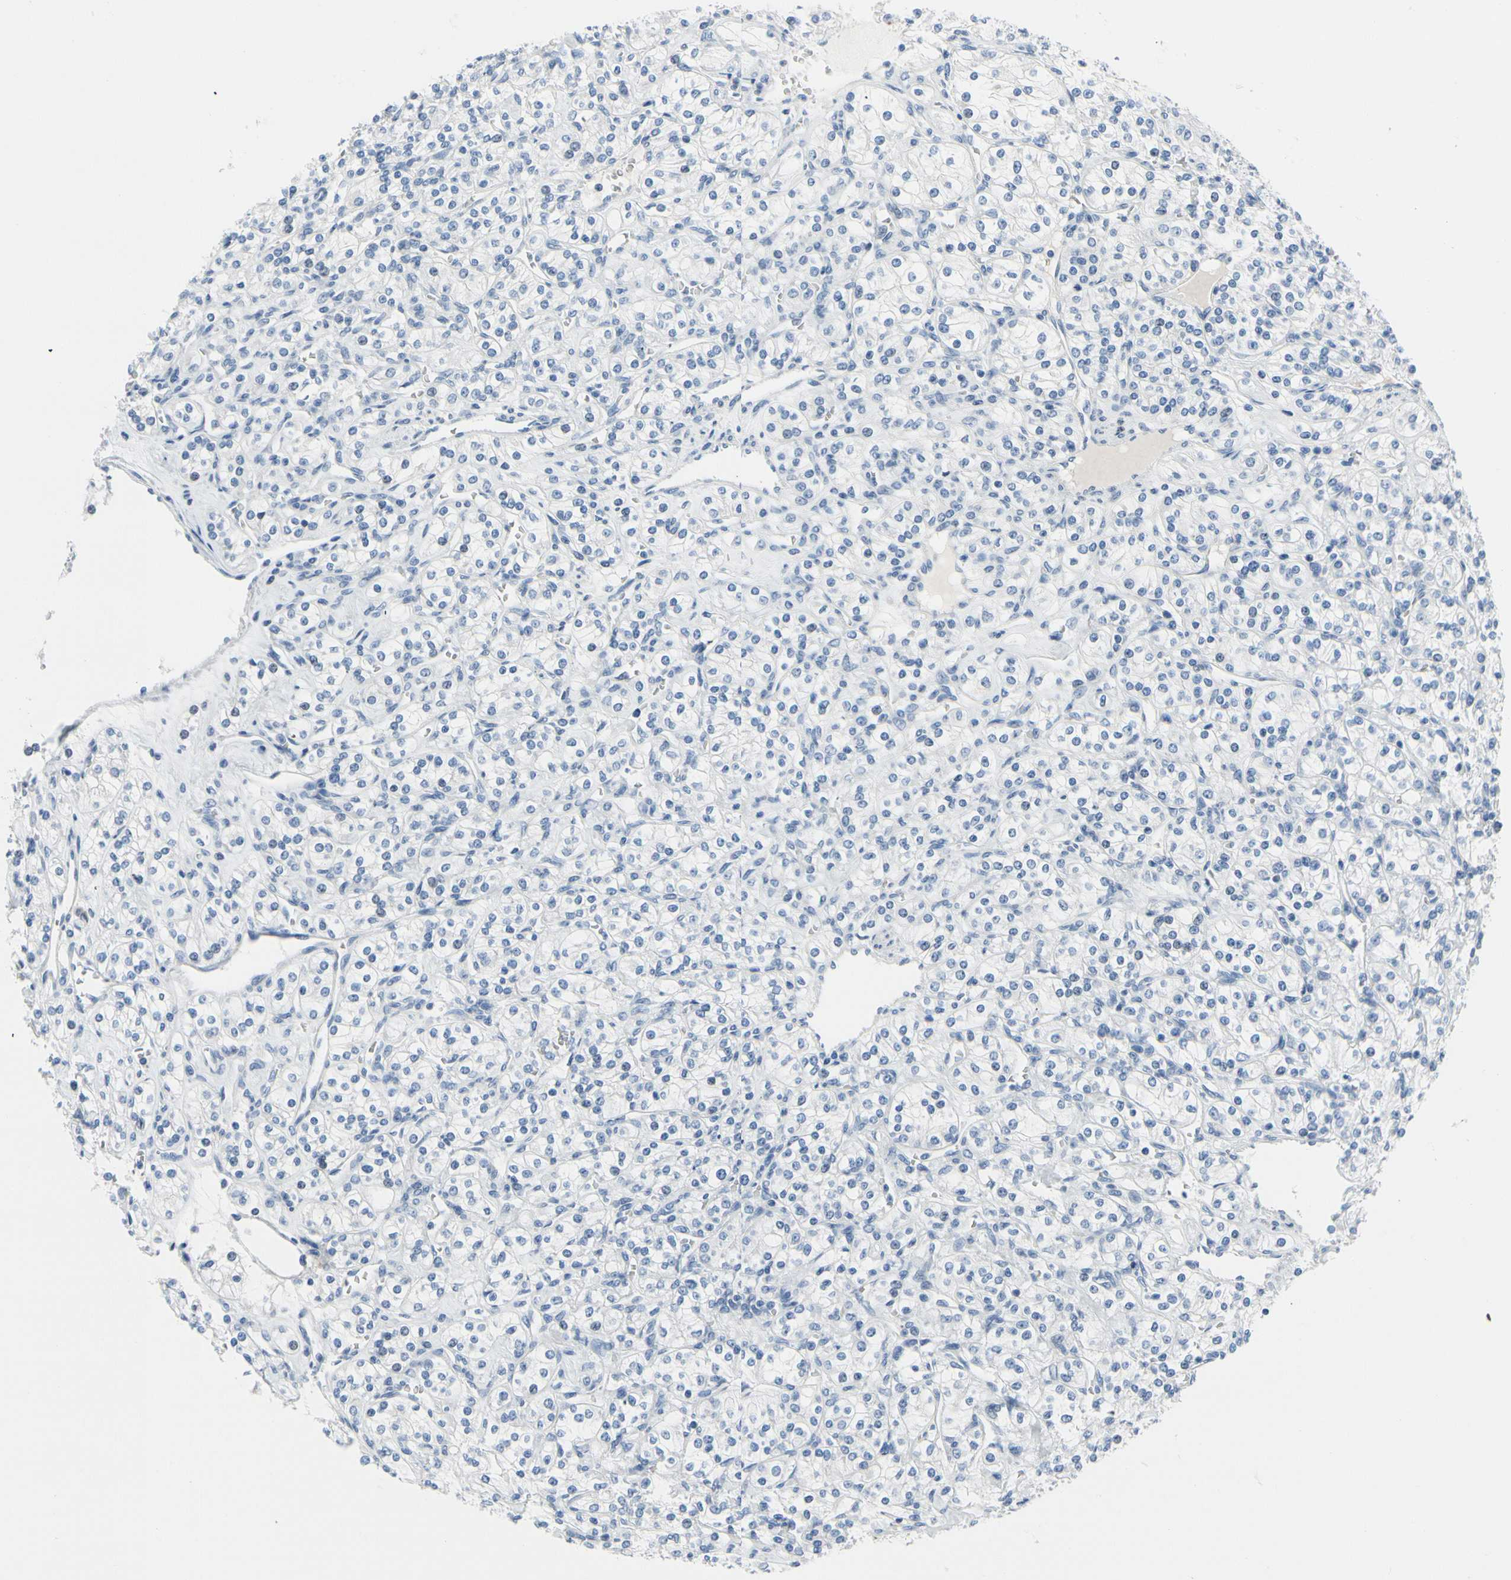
{"staining": {"intensity": "negative", "quantity": "none", "location": "none"}, "tissue": "renal cancer", "cell_type": "Tumor cells", "image_type": "cancer", "snomed": [{"axis": "morphology", "description": "Adenocarcinoma, NOS"}, {"axis": "topography", "description": "Kidney"}], "caption": "DAB immunohistochemical staining of human renal cancer (adenocarcinoma) exhibits no significant staining in tumor cells.", "gene": "MUC5B", "patient": {"sex": "male", "age": 77}}